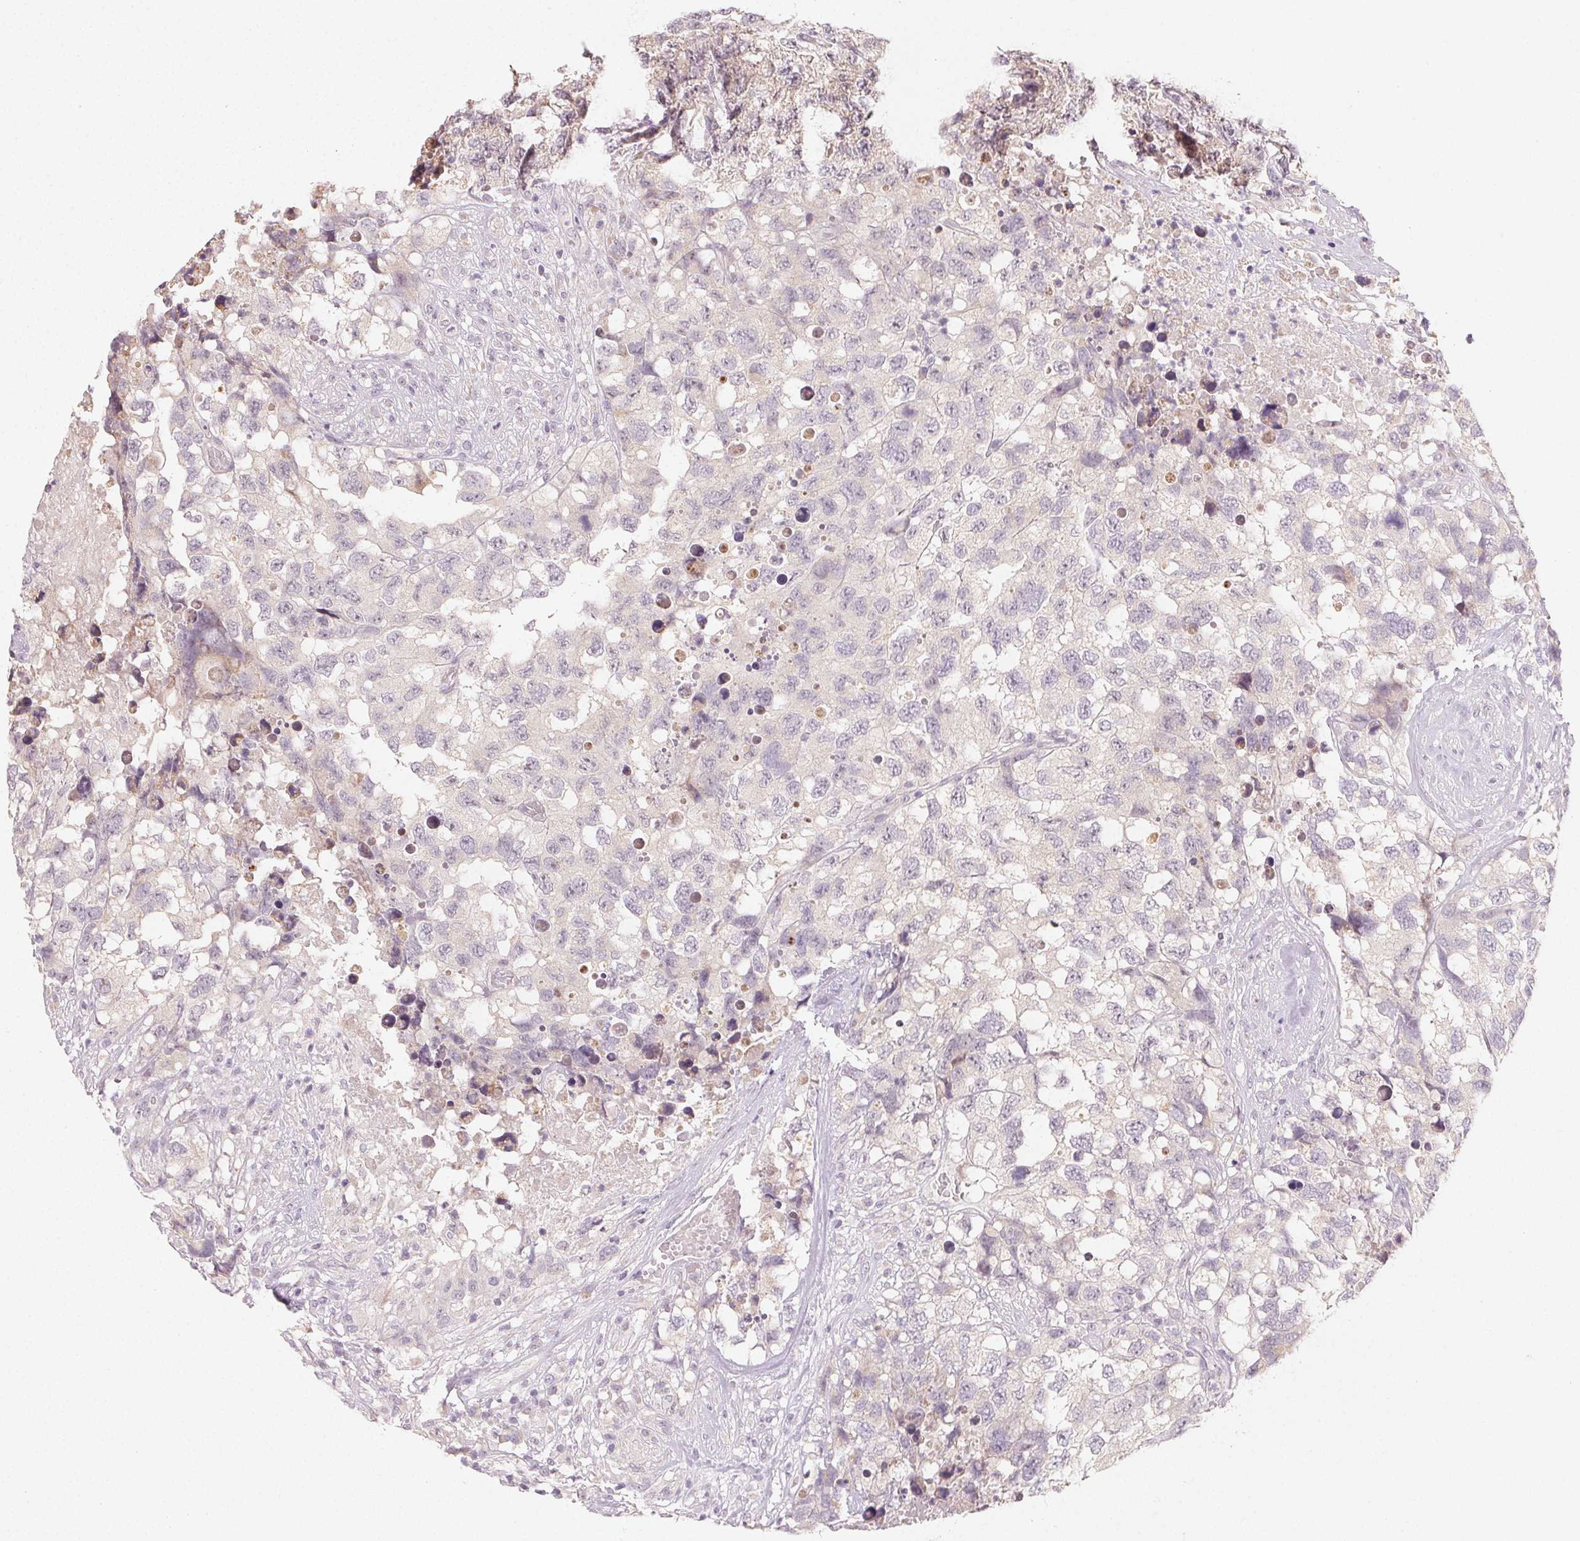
{"staining": {"intensity": "negative", "quantity": "none", "location": "none"}, "tissue": "testis cancer", "cell_type": "Tumor cells", "image_type": "cancer", "snomed": [{"axis": "morphology", "description": "Carcinoma, Embryonal, NOS"}, {"axis": "topography", "description": "Testis"}], "caption": "IHC histopathology image of testis cancer (embryonal carcinoma) stained for a protein (brown), which reveals no staining in tumor cells.", "gene": "MYBL1", "patient": {"sex": "male", "age": 83}}